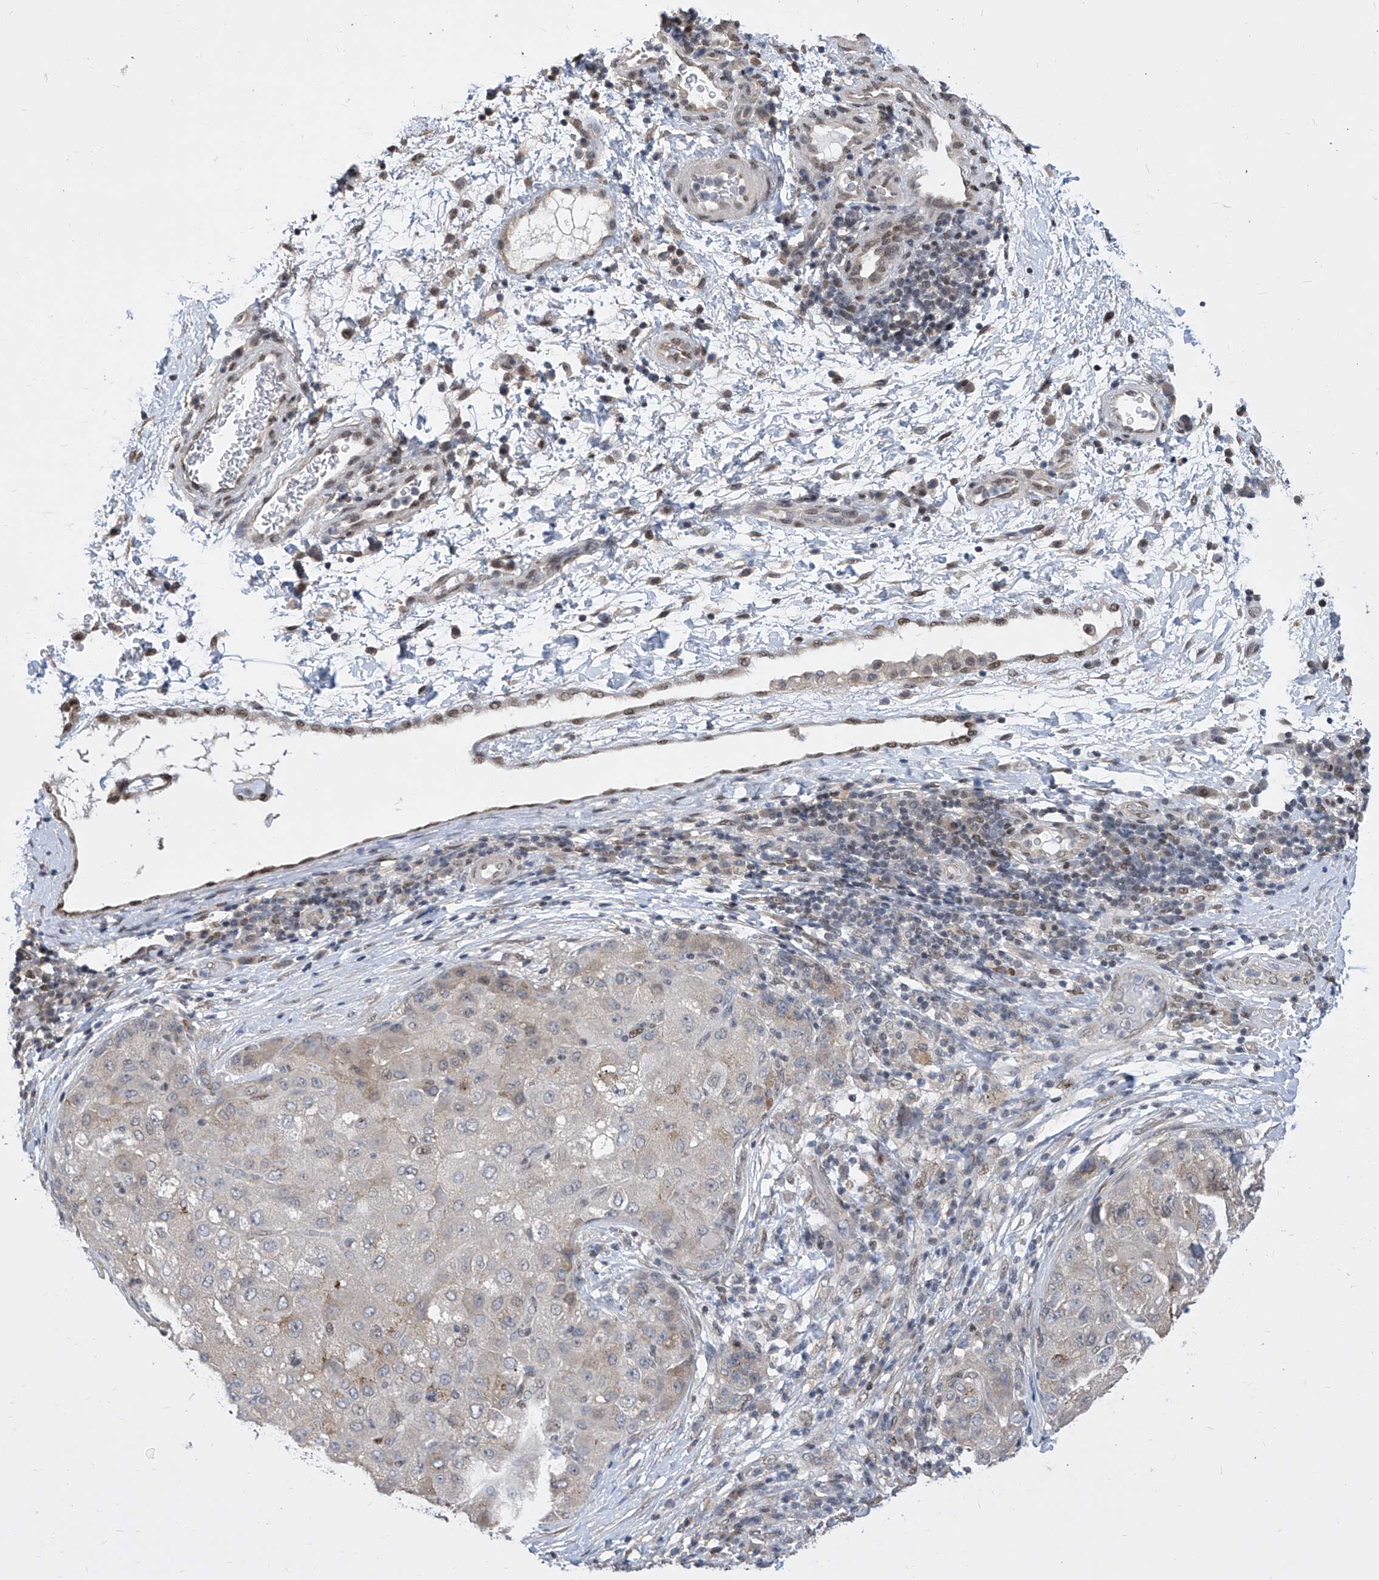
{"staining": {"intensity": "weak", "quantity": "<25%", "location": "cytoplasmic/membranous"}, "tissue": "liver cancer", "cell_type": "Tumor cells", "image_type": "cancer", "snomed": [{"axis": "morphology", "description": "Carcinoma, Hepatocellular, NOS"}, {"axis": "topography", "description": "Liver"}], "caption": "DAB immunohistochemical staining of hepatocellular carcinoma (liver) shows no significant staining in tumor cells. (IHC, brightfield microscopy, high magnification).", "gene": "CETN2", "patient": {"sex": "male", "age": 80}}